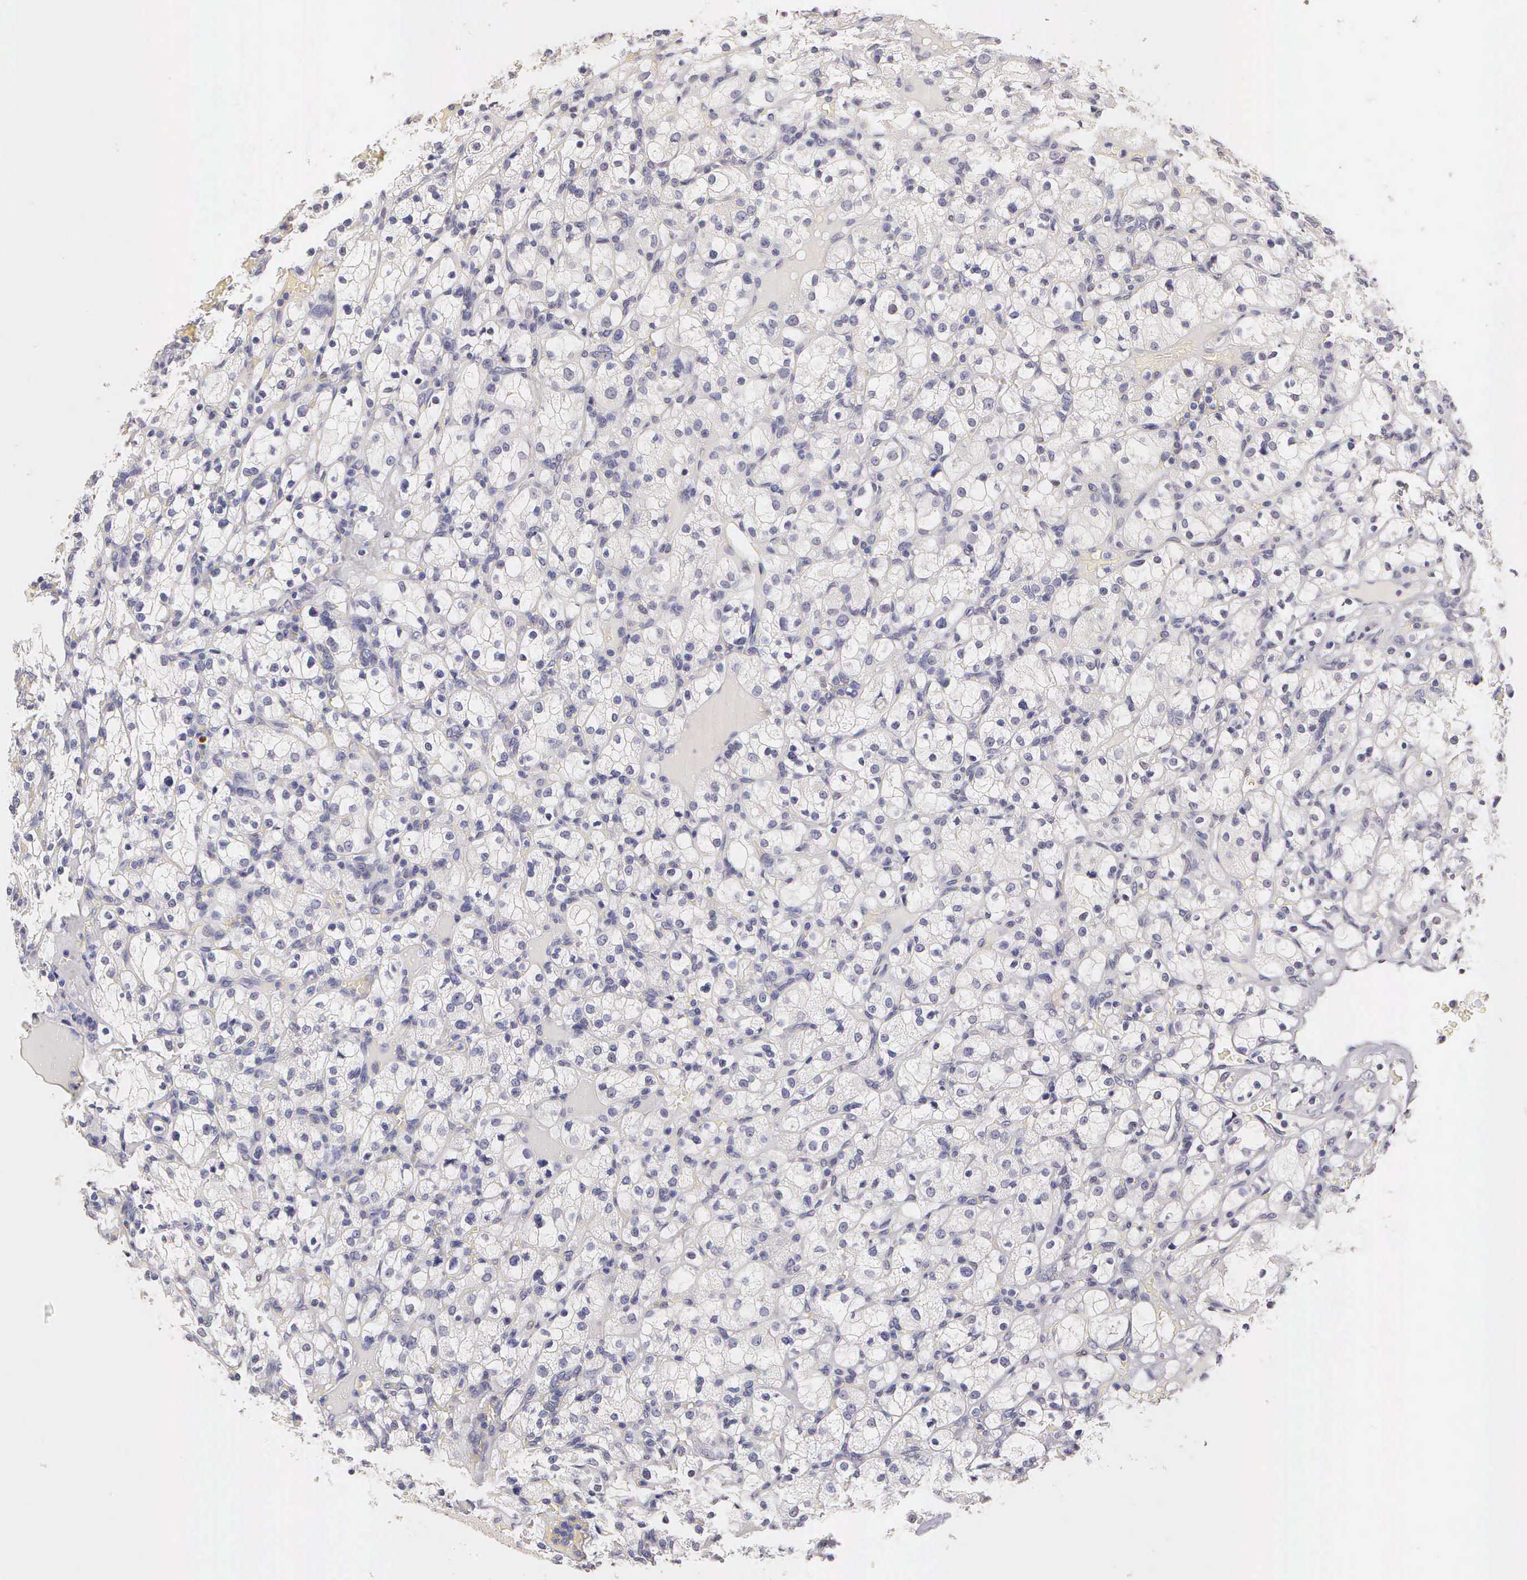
{"staining": {"intensity": "negative", "quantity": "none", "location": "none"}, "tissue": "renal cancer", "cell_type": "Tumor cells", "image_type": "cancer", "snomed": [{"axis": "morphology", "description": "Adenocarcinoma, NOS"}, {"axis": "topography", "description": "Kidney"}], "caption": "This is a photomicrograph of IHC staining of renal cancer, which shows no expression in tumor cells. The staining is performed using DAB (3,3'-diaminobenzidine) brown chromogen with nuclei counter-stained in using hematoxylin.", "gene": "ESR1", "patient": {"sex": "female", "age": 83}}